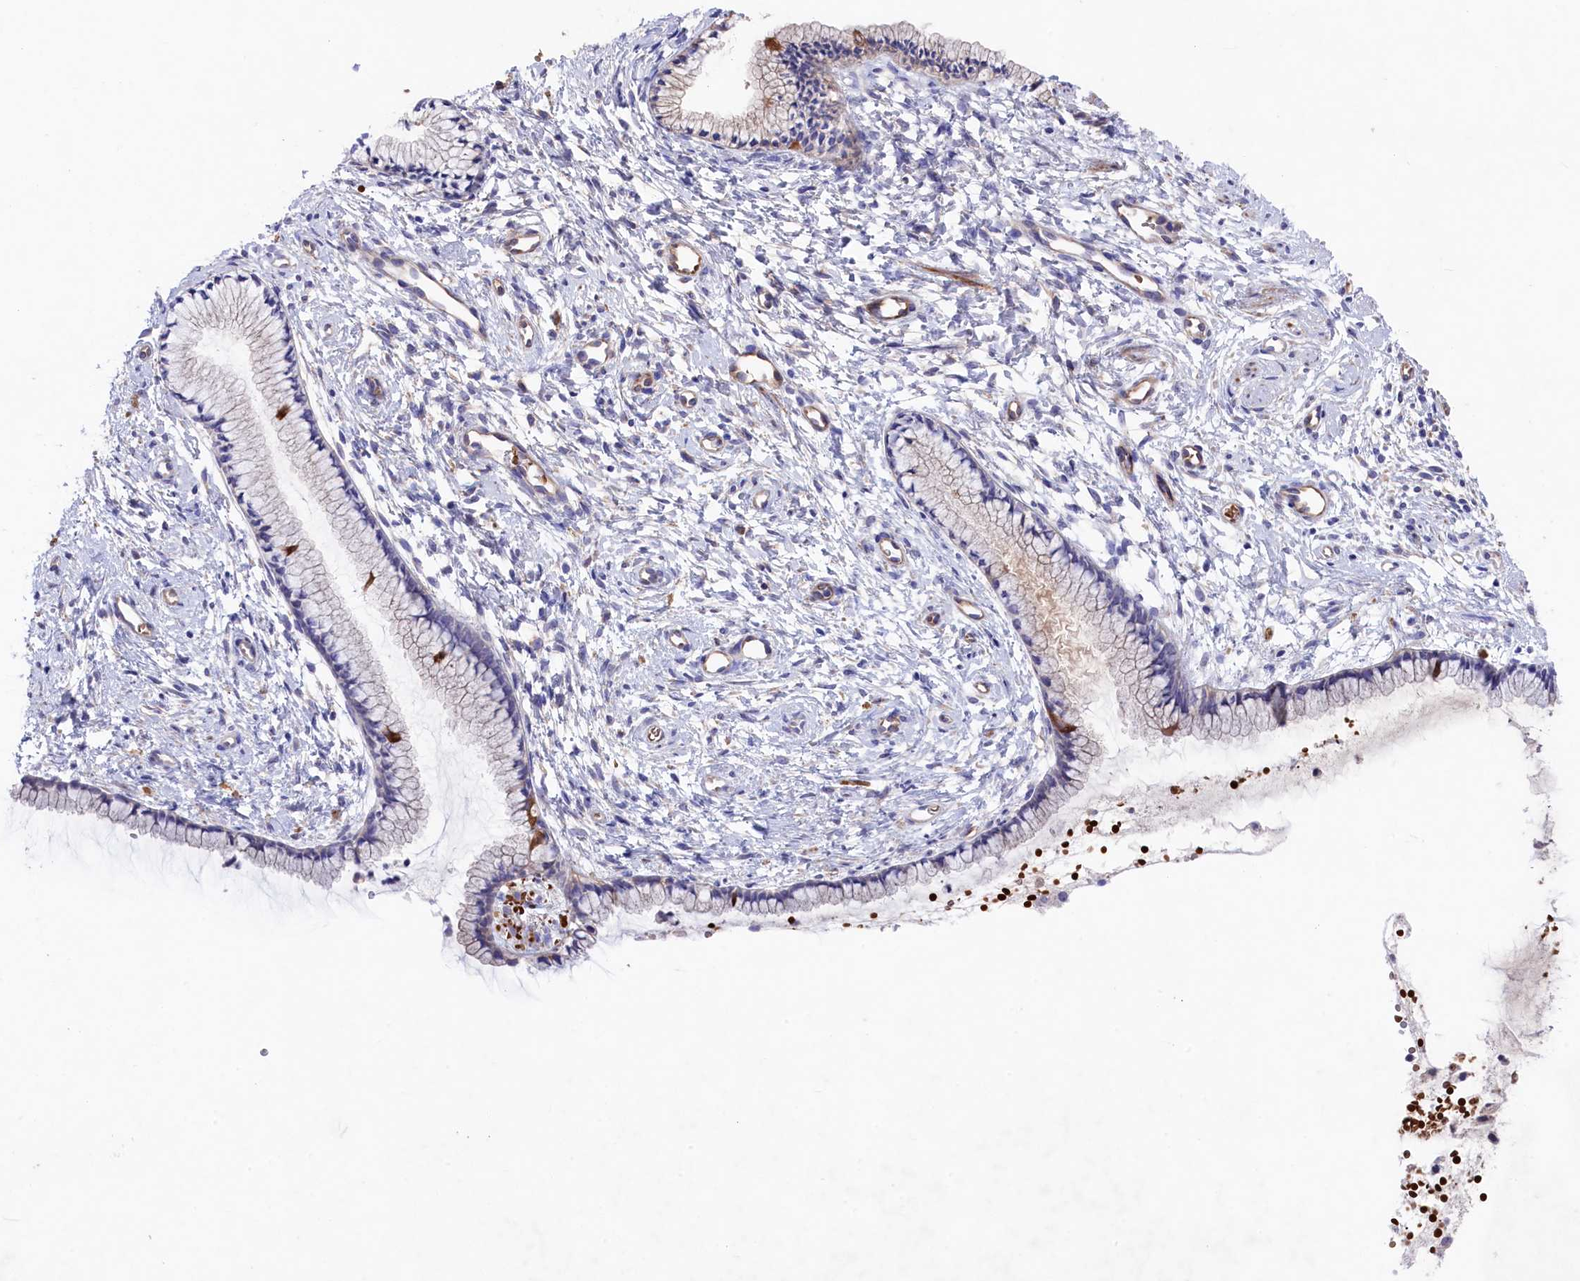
{"staining": {"intensity": "moderate", "quantity": "<25%", "location": "cytoplasmic/membranous"}, "tissue": "cervix", "cell_type": "Glandular cells", "image_type": "normal", "snomed": [{"axis": "morphology", "description": "Normal tissue, NOS"}, {"axis": "topography", "description": "Cervix"}], "caption": "Protein staining of unremarkable cervix displays moderate cytoplasmic/membranous expression in about <25% of glandular cells. Immunohistochemistry stains the protein of interest in brown and the nuclei are stained blue.", "gene": "LHFPL4", "patient": {"sex": "female", "age": 57}}